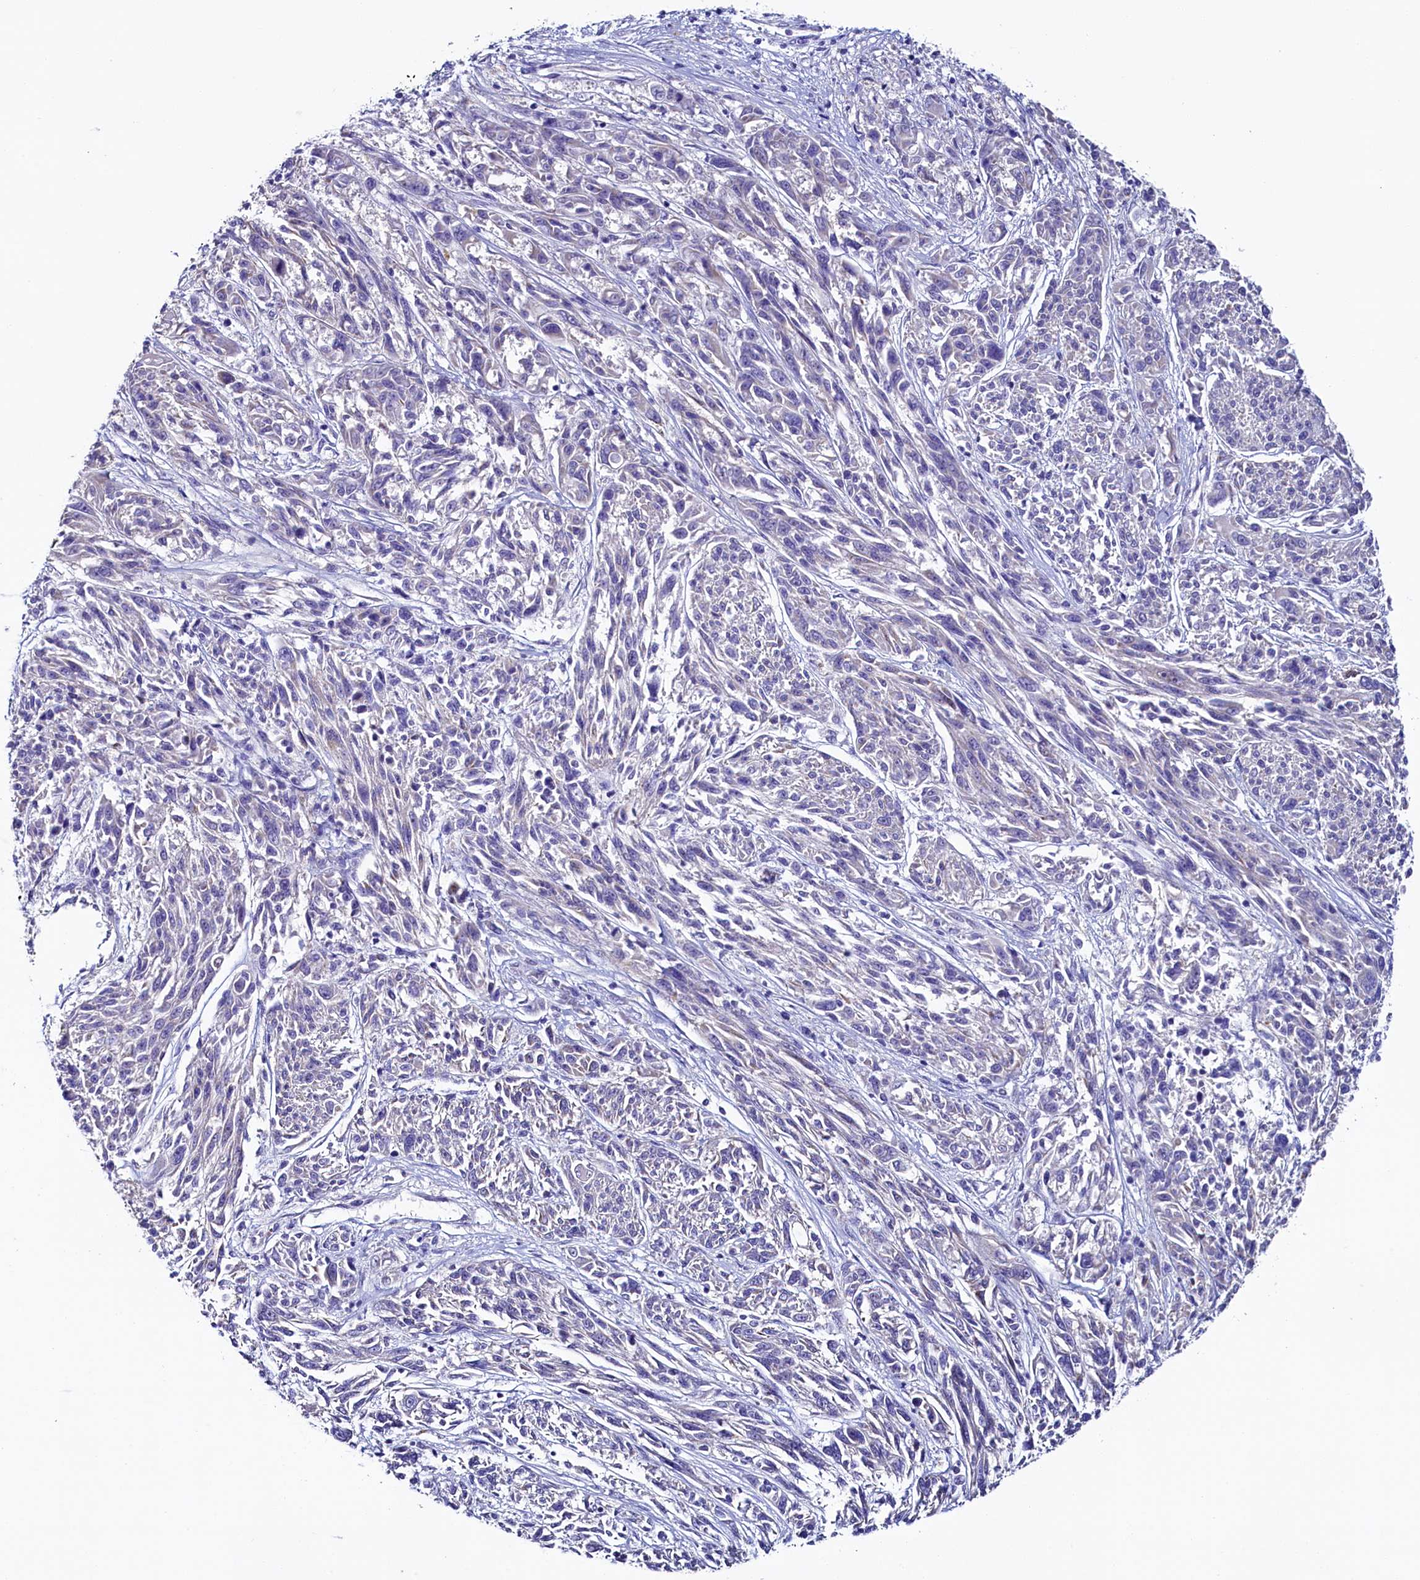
{"staining": {"intensity": "negative", "quantity": "none", "location": "none"}, "tissue": "melanoma", "cell_type": "Tumor cells", "image_type": "cancer", "snomed": [{"axis": "morphology", "description": "Malignant melanoma, NOS"}, {"axis": "topography", "description": "Skin"}], "caption": "Malignant melanoma stained for a protein using immunohistochemistry reveals no positivity tumor cells.", "gene": "FLYWCH2", "patient": {"sex": "male", "age": 53}}